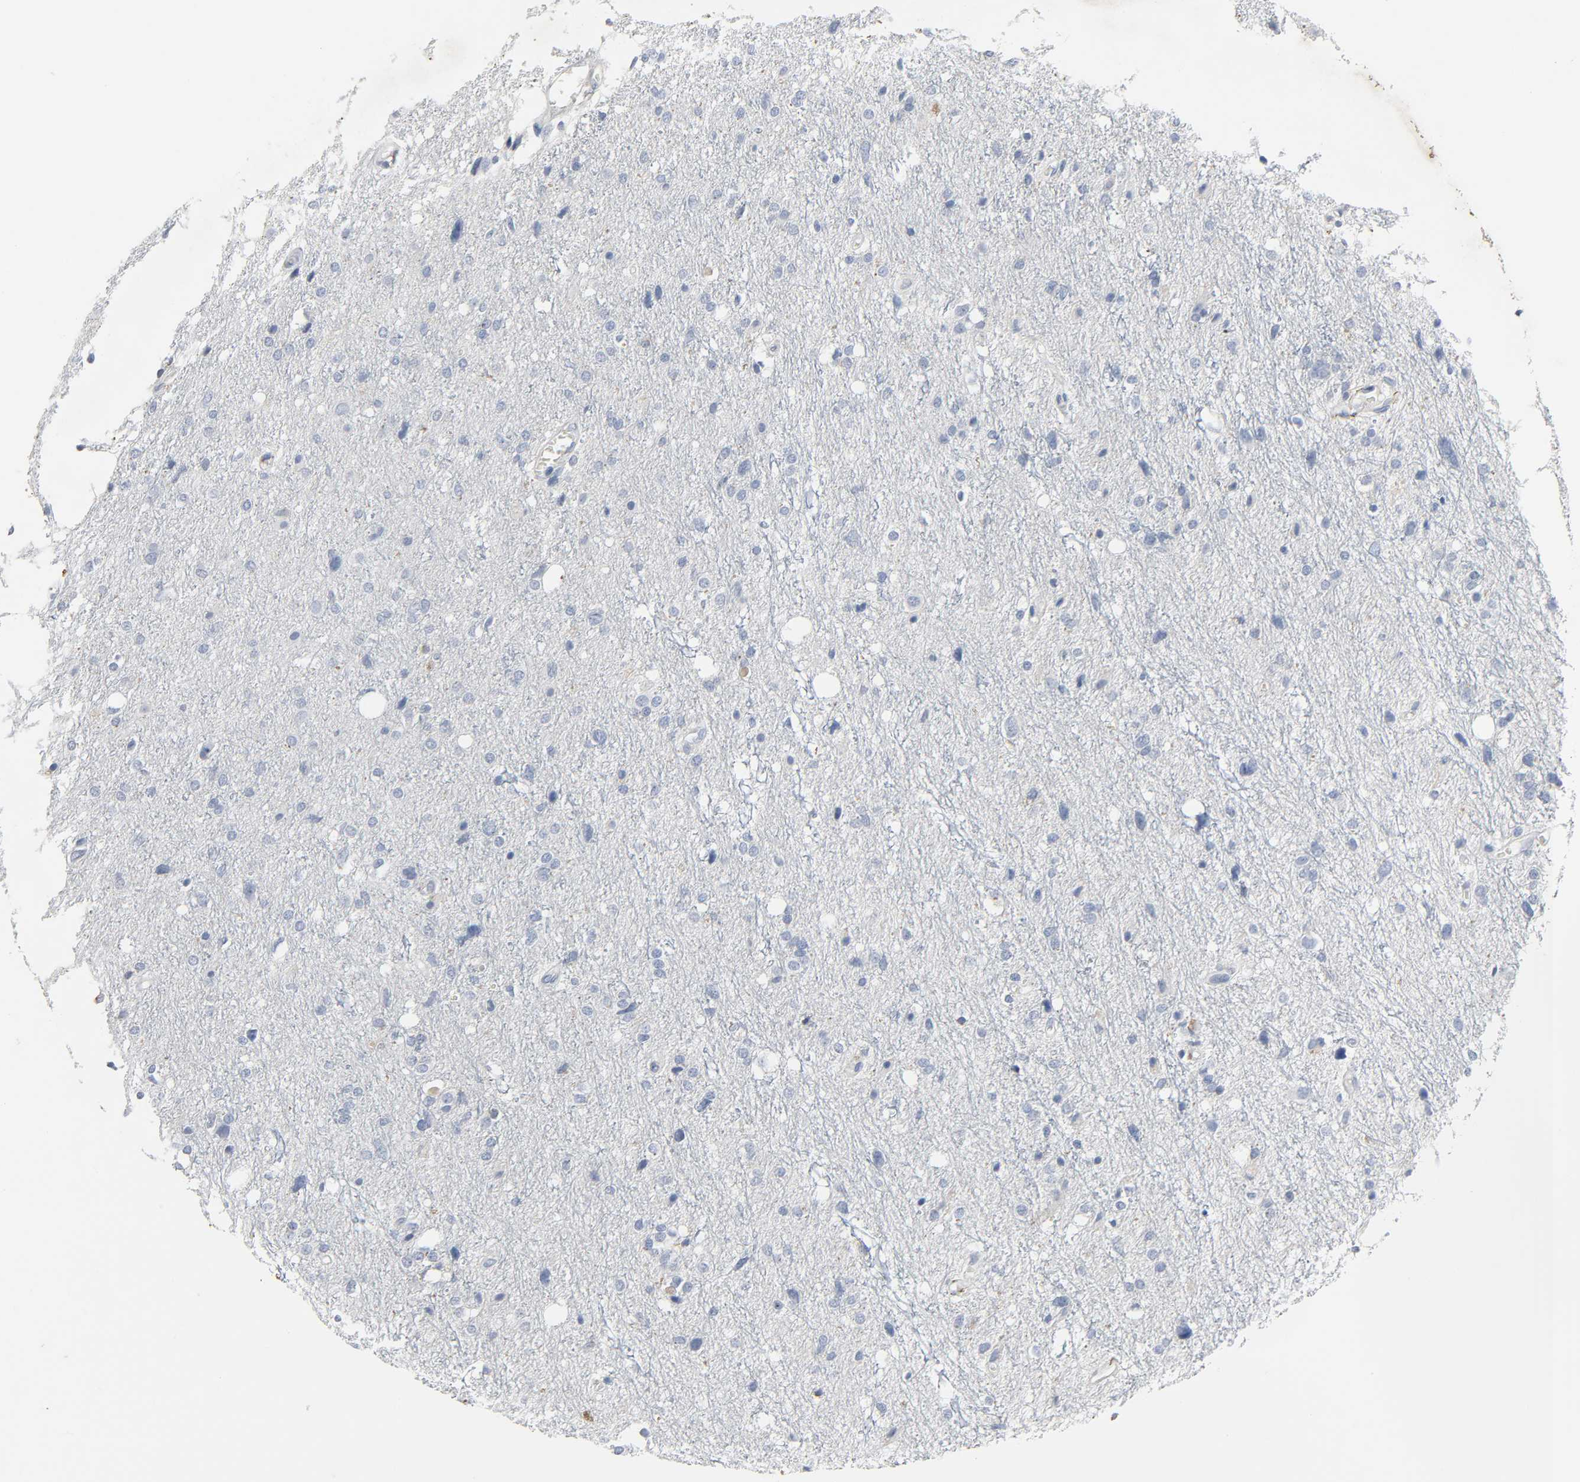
{"staining": {"intensity": "negative", "quantity": "none", "location": "none"}, "tissue": "glioma", "cell_type": "Tumor cells", "image_type": "cancer", "snomed": [{"axis": "morphology", "description": "Glioma, malignant, High grade"}, {"axis": "topography", "description": "Brain"}], "caption": "Immunohistochemical staining of human glioma displays no significant staining in tumor cells.", "gene": "FBLN5", "patient": {"sex": "female", "age": 59}}